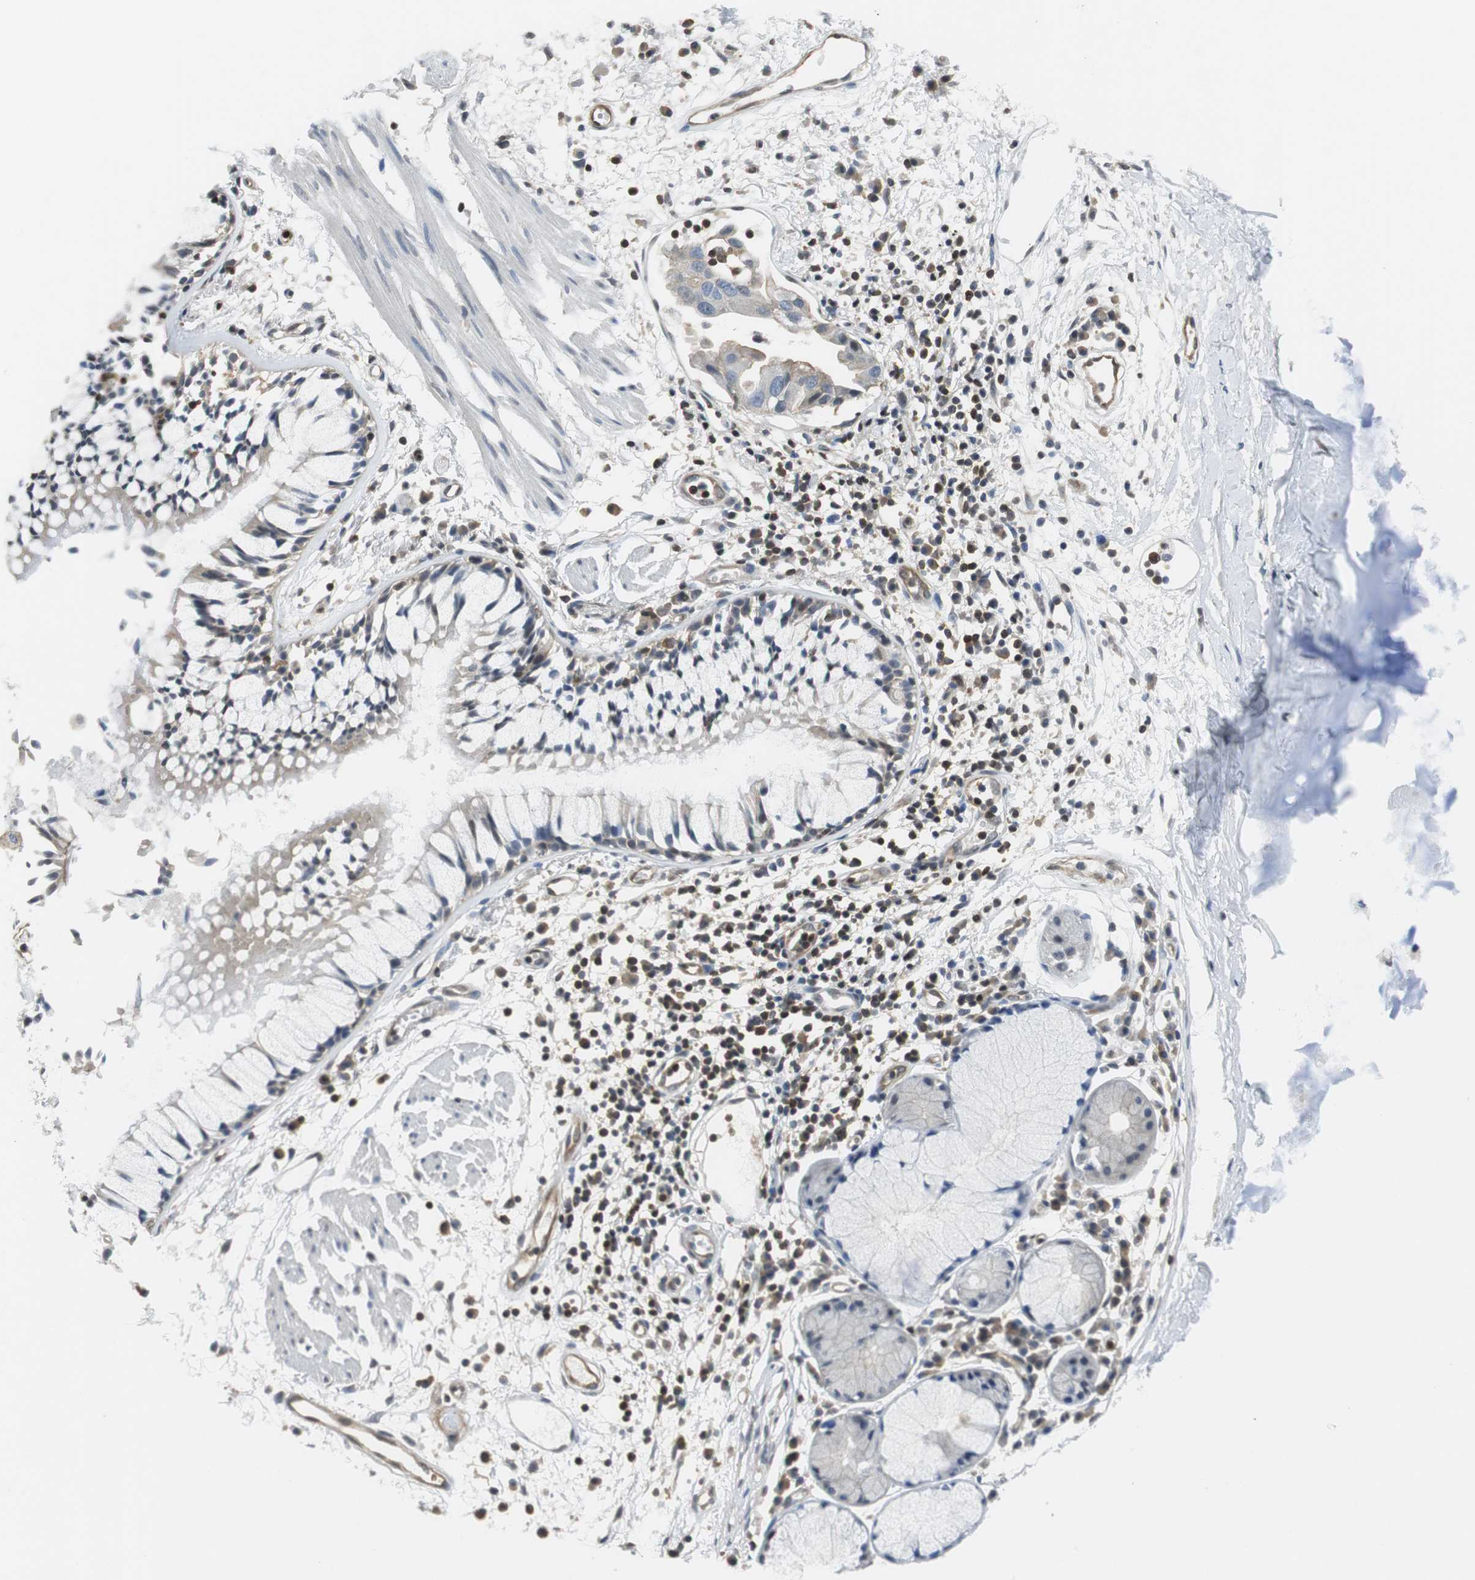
{"staining": {"intensity": "negative", "quantity": "none", "location": "none"}, "tissue": "adipose tissue", "cell_type": "Adipocytes", "image_type": "normal", "snomed": [{"axis": "morphology", "description": "Normal tissue, NOS"}, {"axis": "morphology", "description": "Adenocarcinoma, NOS"}, {"axis": "topography", "description": "Cartilage tissue"}, {"axis": "topography", "description": "Bronchus"}, {"axis": "topography", "description": "Lung"}], "caption": "The photomicrograph reveals no significant positivity in adipocytes of adipose tissue. (Stains: DAB IHC with hematoxylin counter stain, Microscopy: brightfield microscopy at high magnification).", "gene": "ARPC3", "patient": {"sex": "female", "age": 67}}